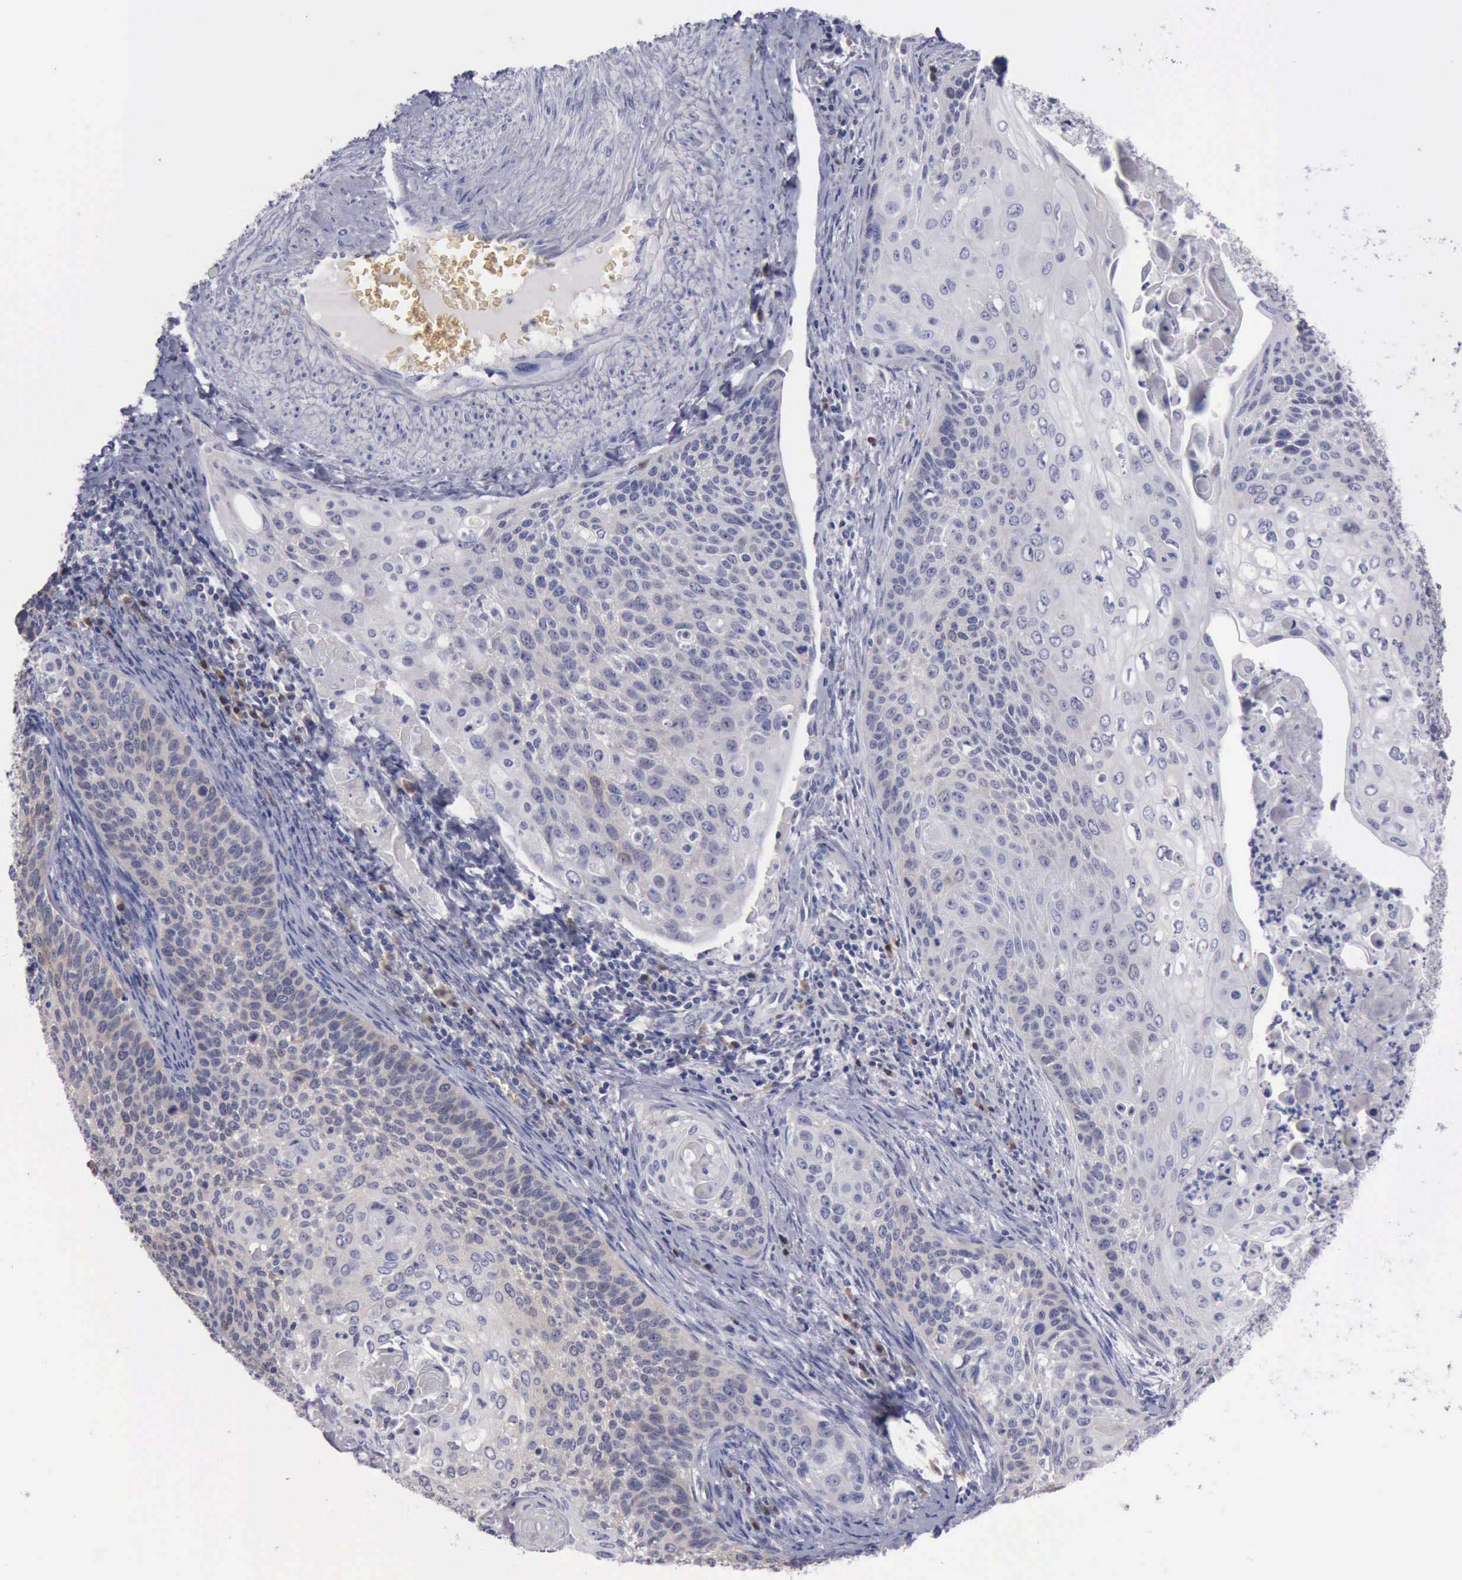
{"staining": {"intensity": "moderate", "quantity": "<25%", "location": "cytoplasmic/membranous"}, "tissue": "cervical cancer", "cell_type": "Tumor cells", "image_type": "cancer", "snomed": [{"axis": "morphology", "description": "Squamous cell carcinoma, NOS"}, {"axis": "topography", "description": "Cervix"}], "caption": "Immunohistochemical staining of squamous cell carcinoma (cervical) exhibits low levels of moderate cytoplasmic/membranous expression in about <25% of tumor cells.", "gene": "CEP128", "patient": {"sex": "female", "age": 33}}